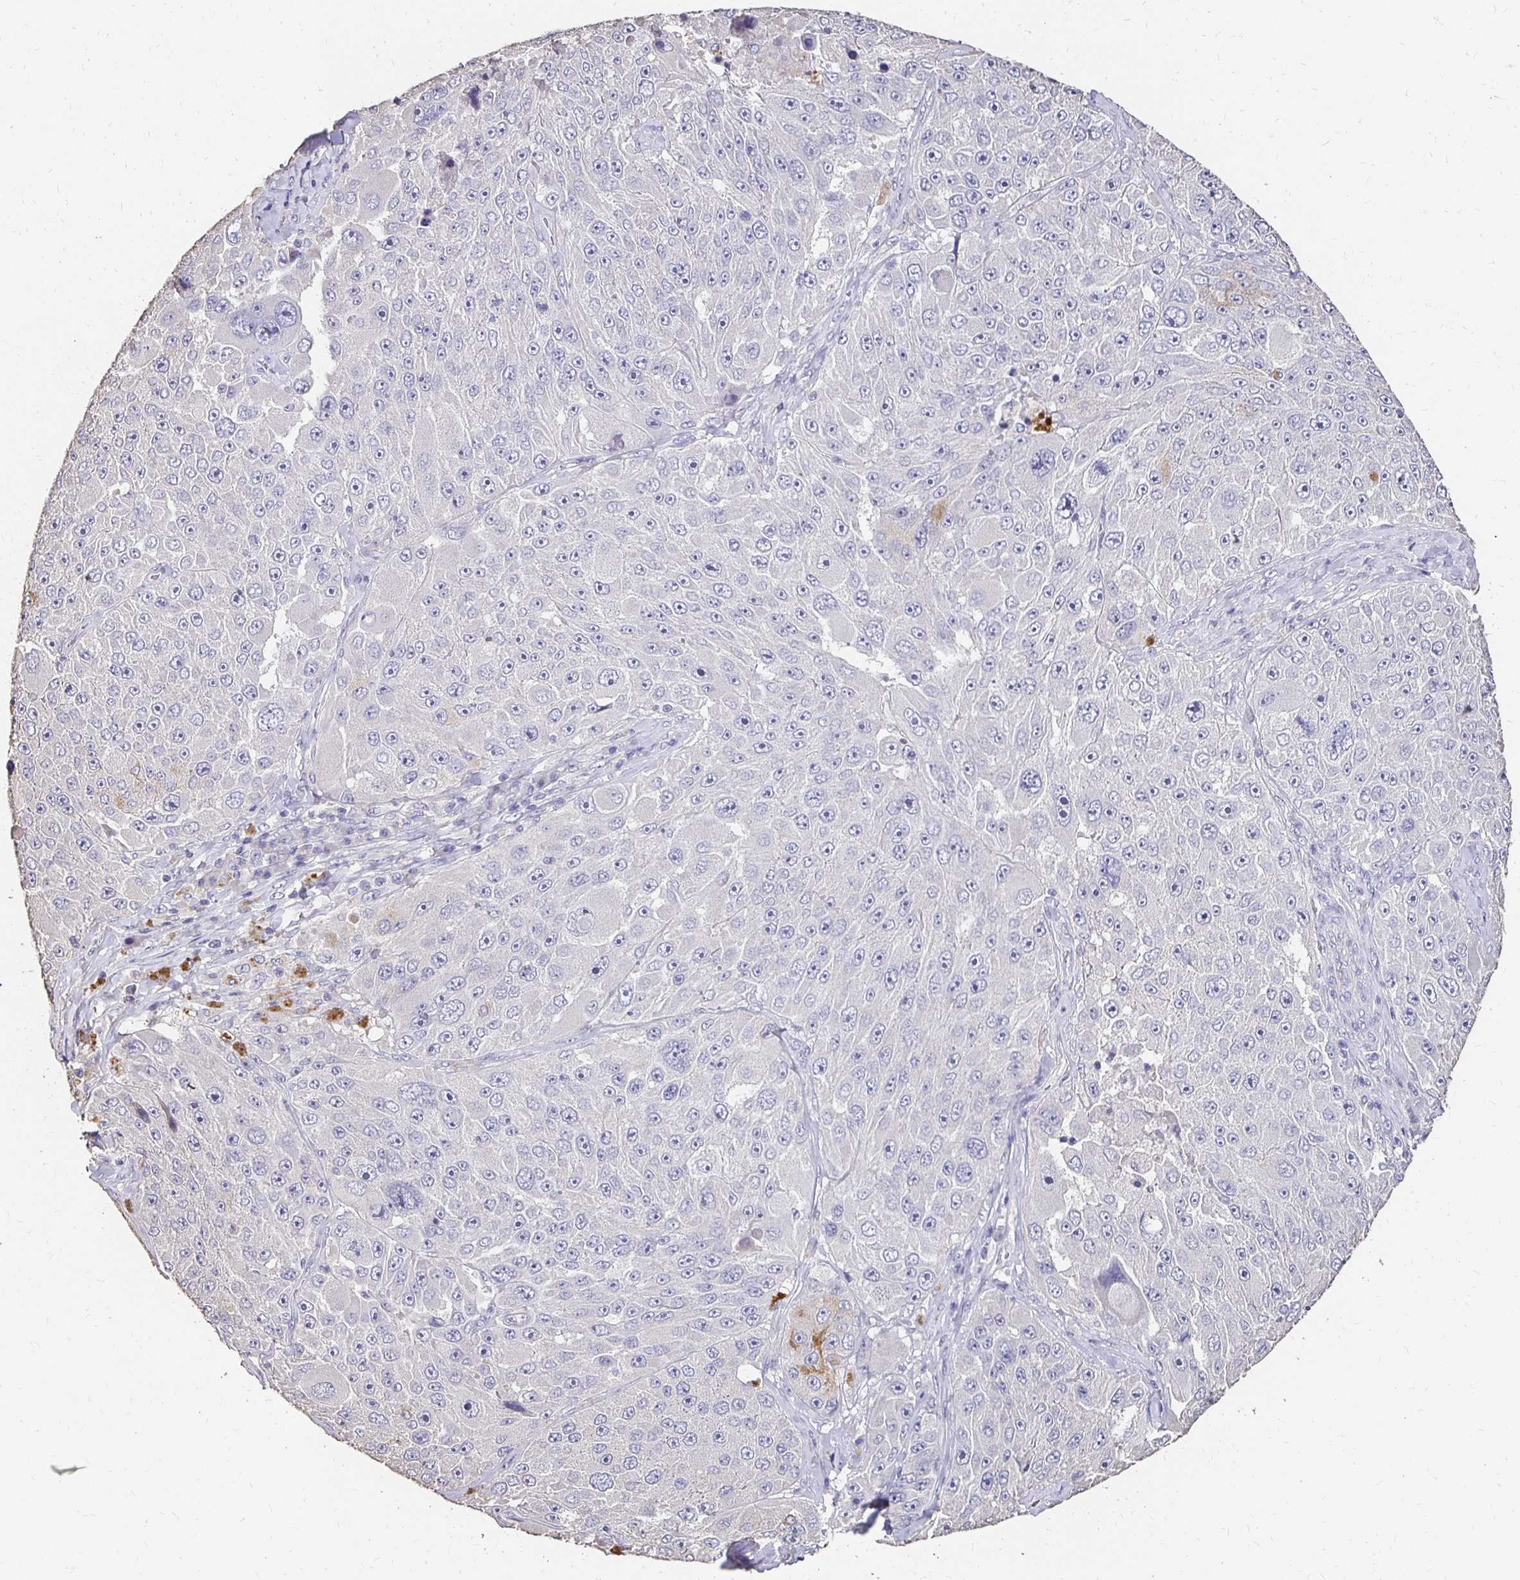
{"staining": {"intensity": "negative", "quantity": "none", "location": "none"}, "tissue": "melanoma", "cell_type": "Tumor cells", "image_type": "cancer", "snomed": [{"axis": "morphology", "description": "Malignant melanoma, Metastatic site"}, {"axis": "topography", "description": "Lymph node"}], "caption": "The image reveals no significant staining in tumor cells of malignant melanoma (metastatic site). (Brightfield microscopy of DAB (3,3'-diaminobenzidine) immunohistochemistry at high magnification).", "gene": "UGT1A6", "patient": {"sex": "male", "age": 62}}